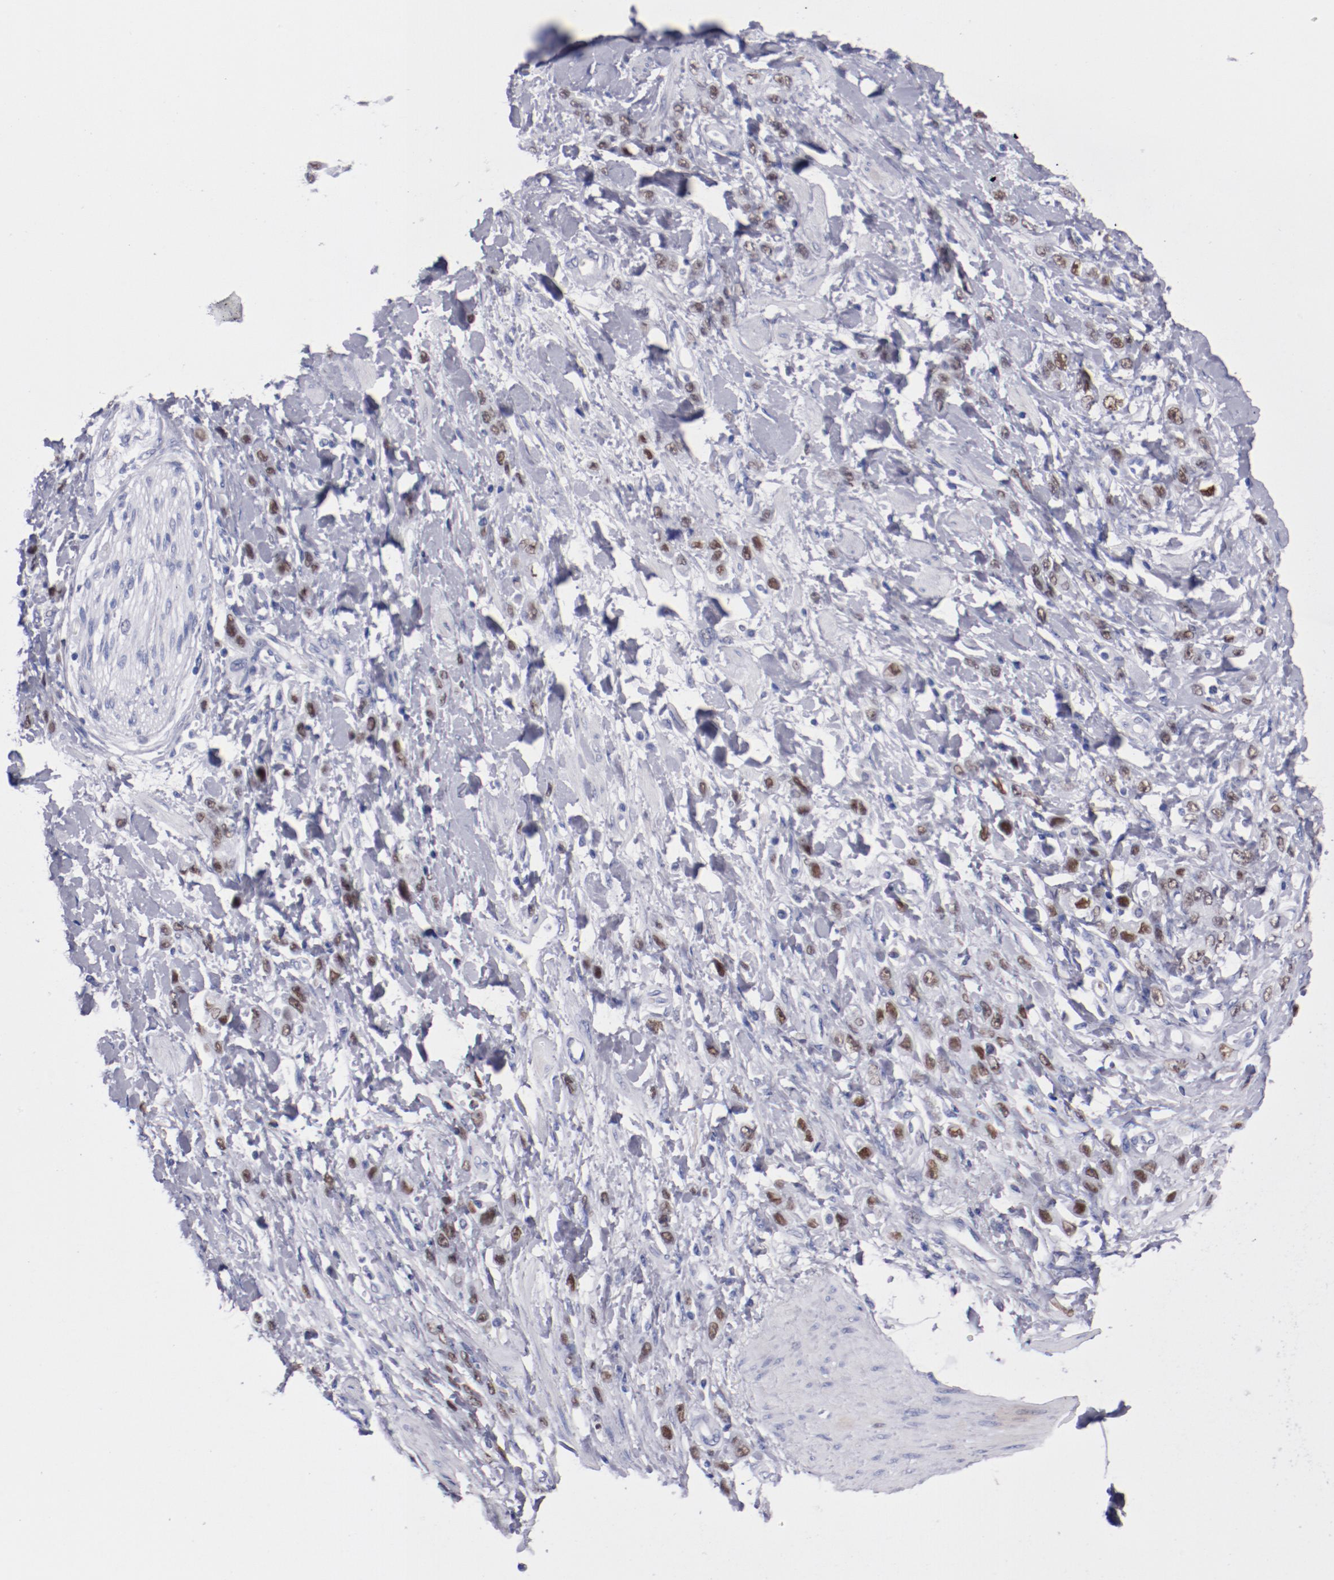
{"staining": {"intensity": "moderate", "quantity": ">75%", "location": "nuclear"}, "tissue": "stomach cancer", "cell_type": "Tumor cells", "image_type": "cancer", "snomed": [{"axis": "morphology", "description": "Normal tissue, NOS"}, {"axis": "morphology", "description": "Adenocarcinoma, NOS"}, {"axis": "topography", "description": "Stomach"}], "caption": "Adenocarcinoma (stomach) stained with a brown dye demonstrates moderate nuclear positive expression in approximately >75% of tumor cells.", "gene": "HNF1B", "patient": {"sex": "male", "age": 82}}